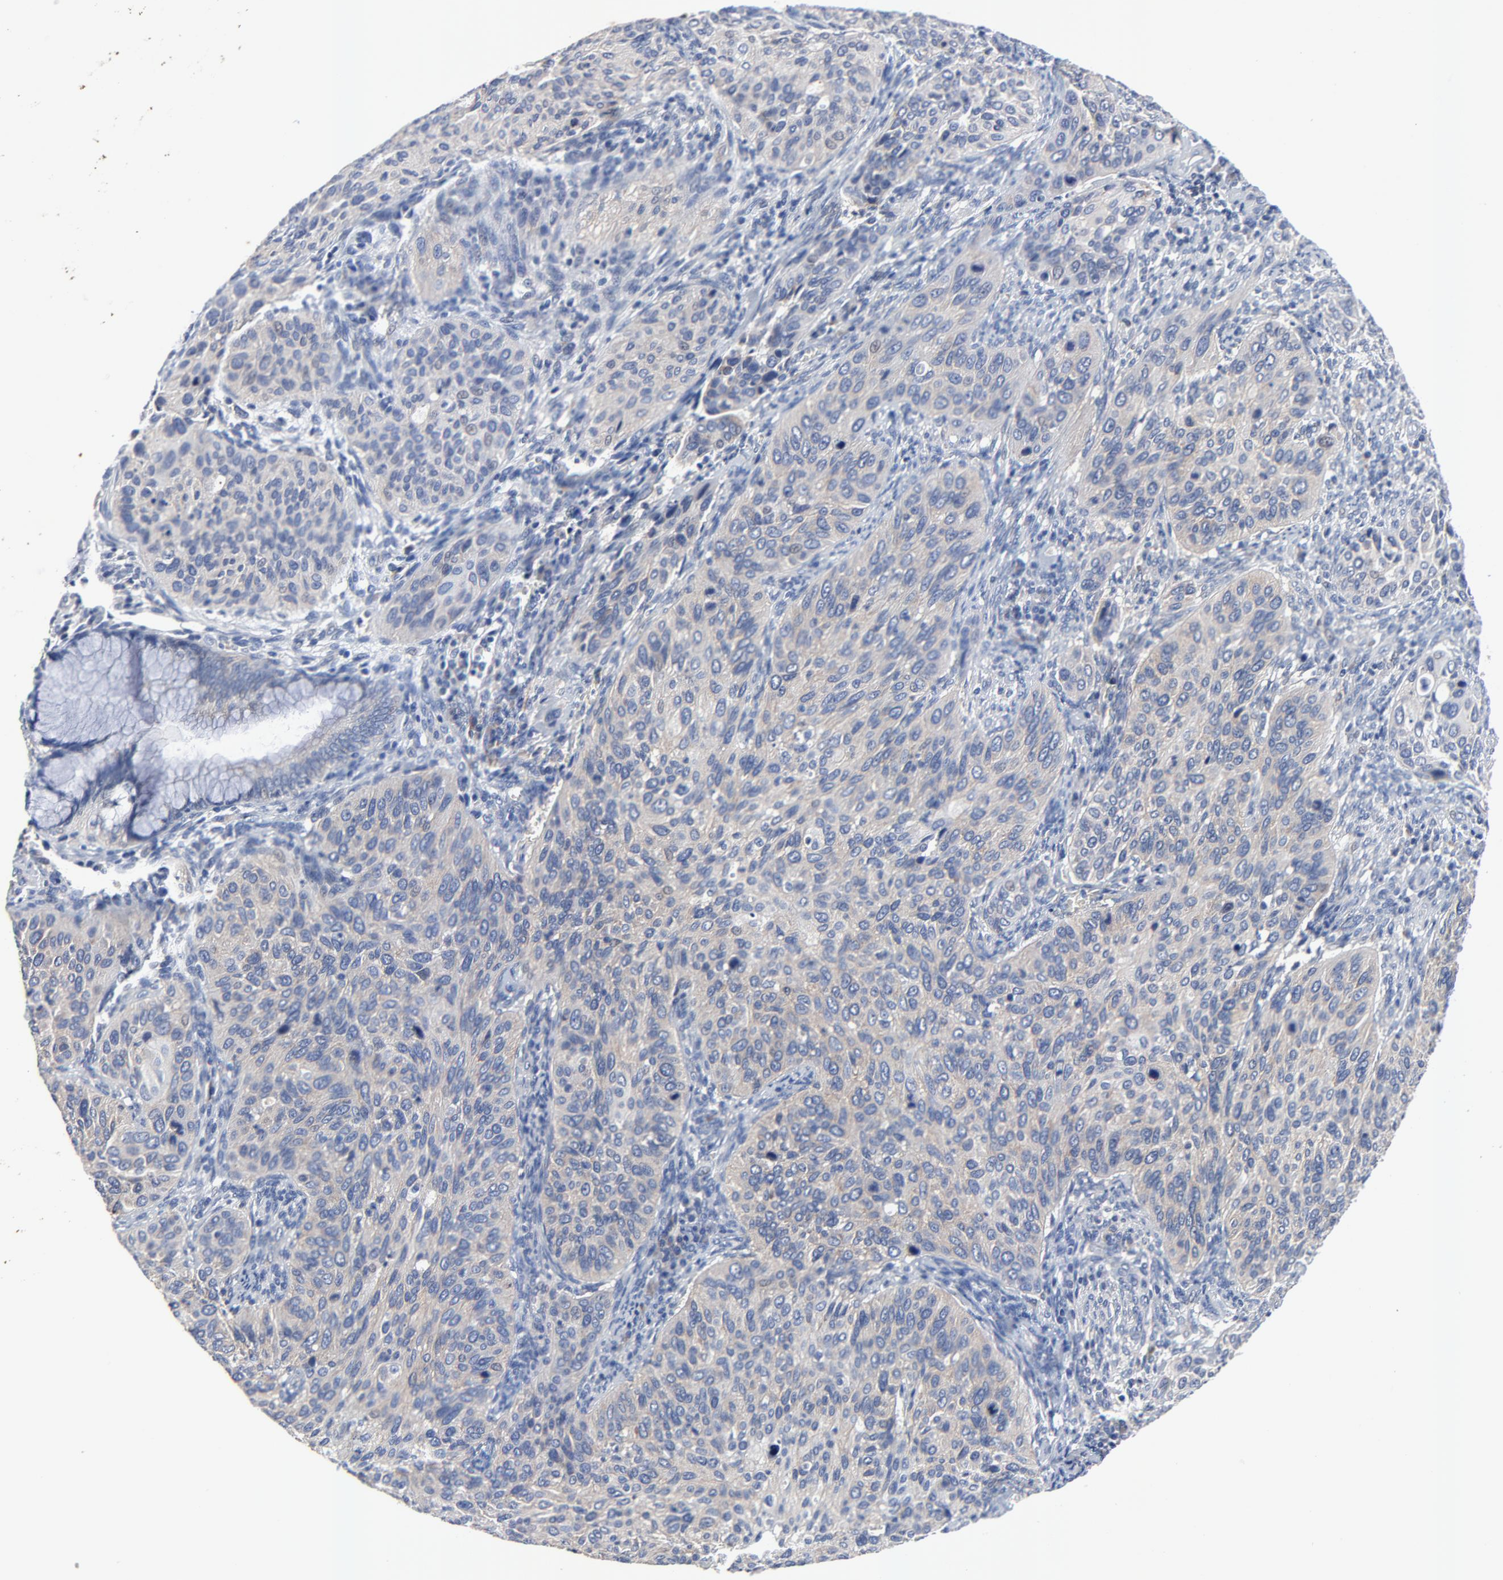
{"staining": {"intensity": "weak", "quantity": "25%-75%", "location": "cytoplasmic/membranous"}, "tissue": "cervical cancer", "cell_type": "Tumor cells", "image_type": "cancer", "snomed": [{"axis": "morphology", "description": "Squamous cell carcinoma, NOS"}, {"axis": "topography", "description": "Cervix"}], "caption": "DAB immunohistochemical staining of cervical cancer (squamous cell carcinoma) demonstrates weak cytoplasmic/membranous protein expression in approximately 25%-75% of tumor cells. (DAB (3,3'-diaminobenzidine) IHC with brightfield microscopy, high magnification).", "gene": "VAV2", "patient": {"sex": "female", "age": 57}}